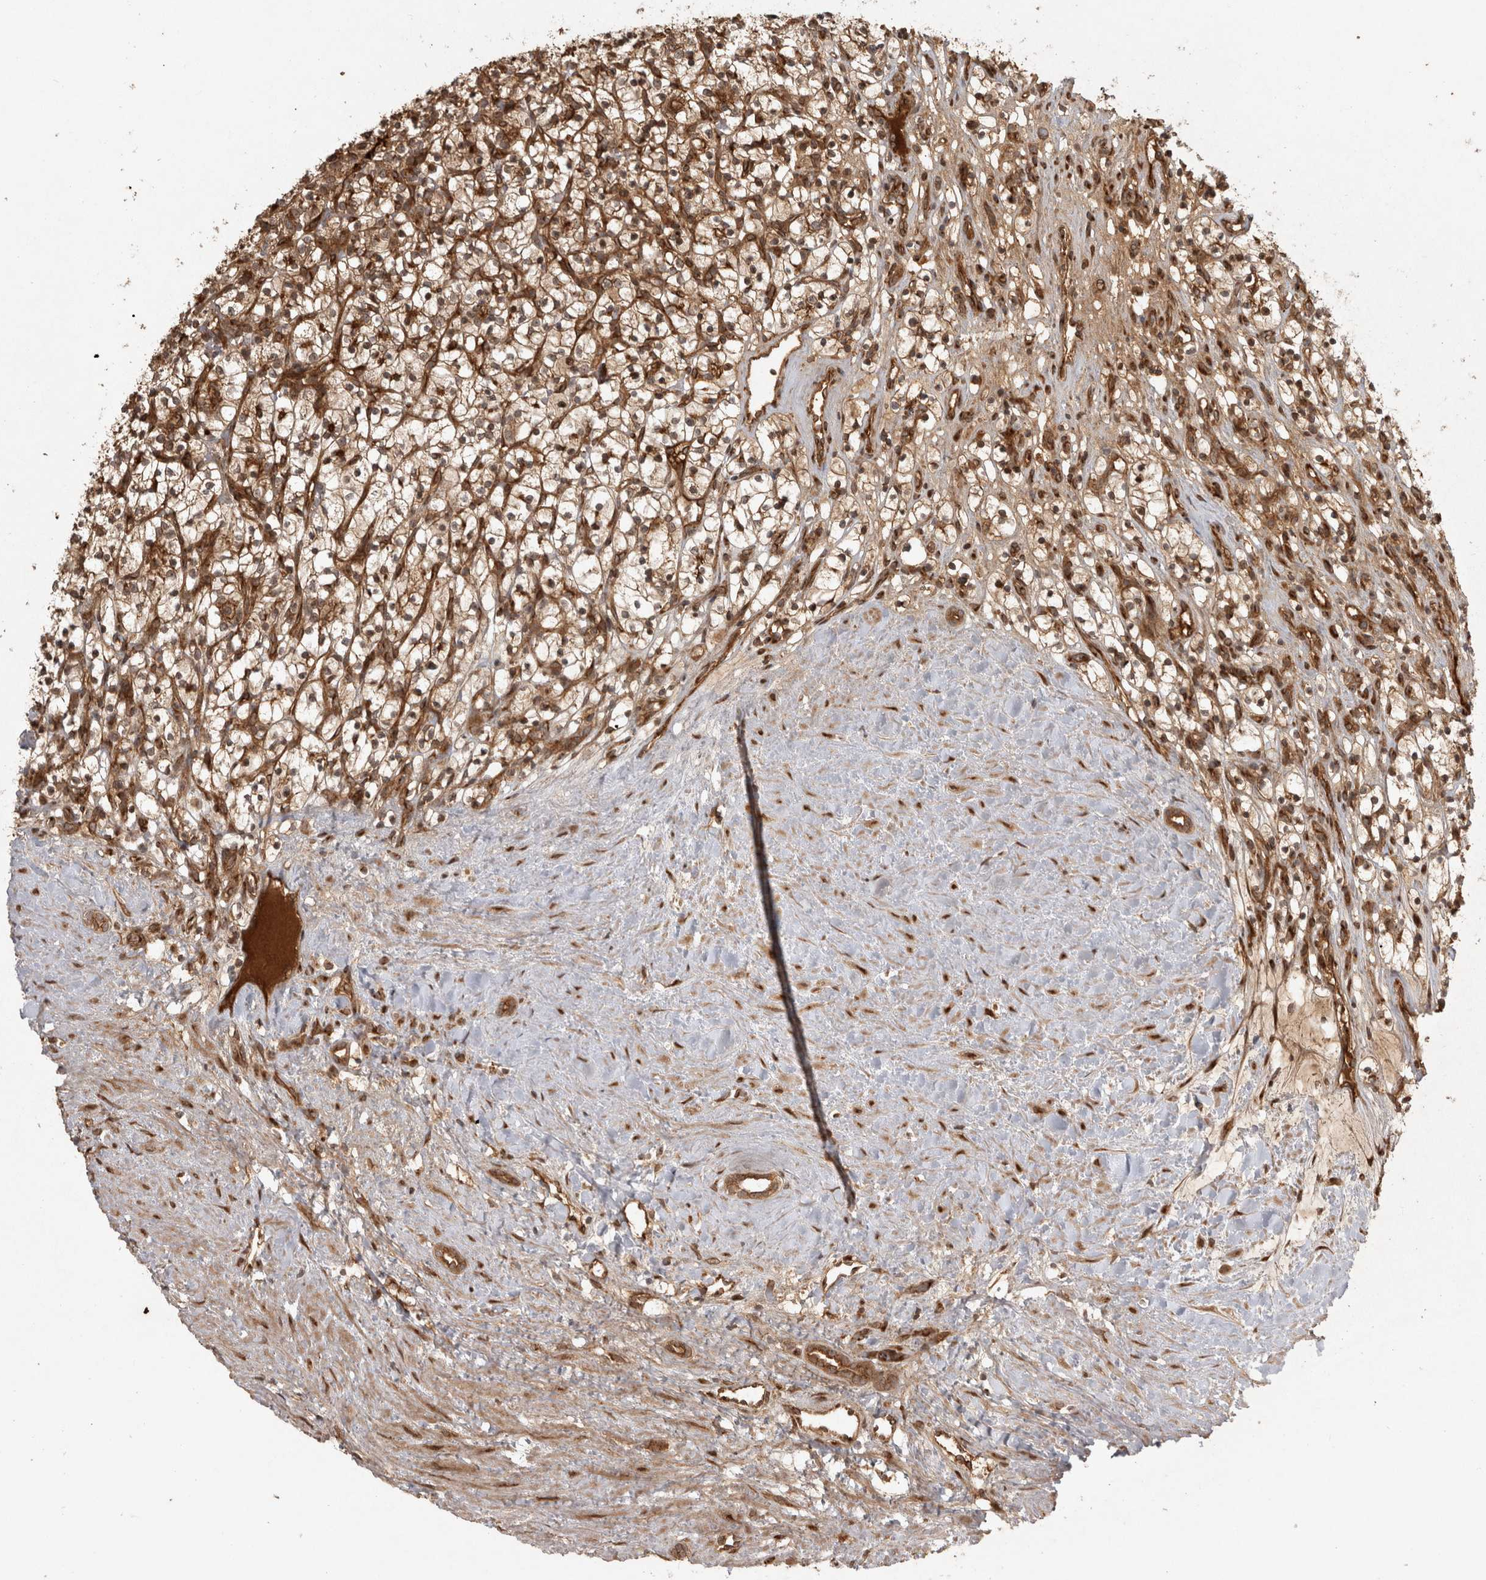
{"staining": {"intensity": "weak", "quantity": "25%-75%", "location": "cytoplasmic/membranous"}, "tissue": "renal cancer", "cell_type": "Tumor cells", "image_type": "cancer", "snomed": [{"axis": "morphology", "description": "Adenocarcinoma, NOS"}, {"axis": "topography", "description": "Kidney"}], "caption": "The micrograph displays immunohistochemical staining of adenocarcinoma (renal). There is weak cytoplasmic/membranous positivity is identified in about 25%-75% of tumor cells. (Brightfield microscopy of DAB IHC at high magnification).", "gene": "CAMSAP2", "patient": {"sex": "female", "age": 57}}